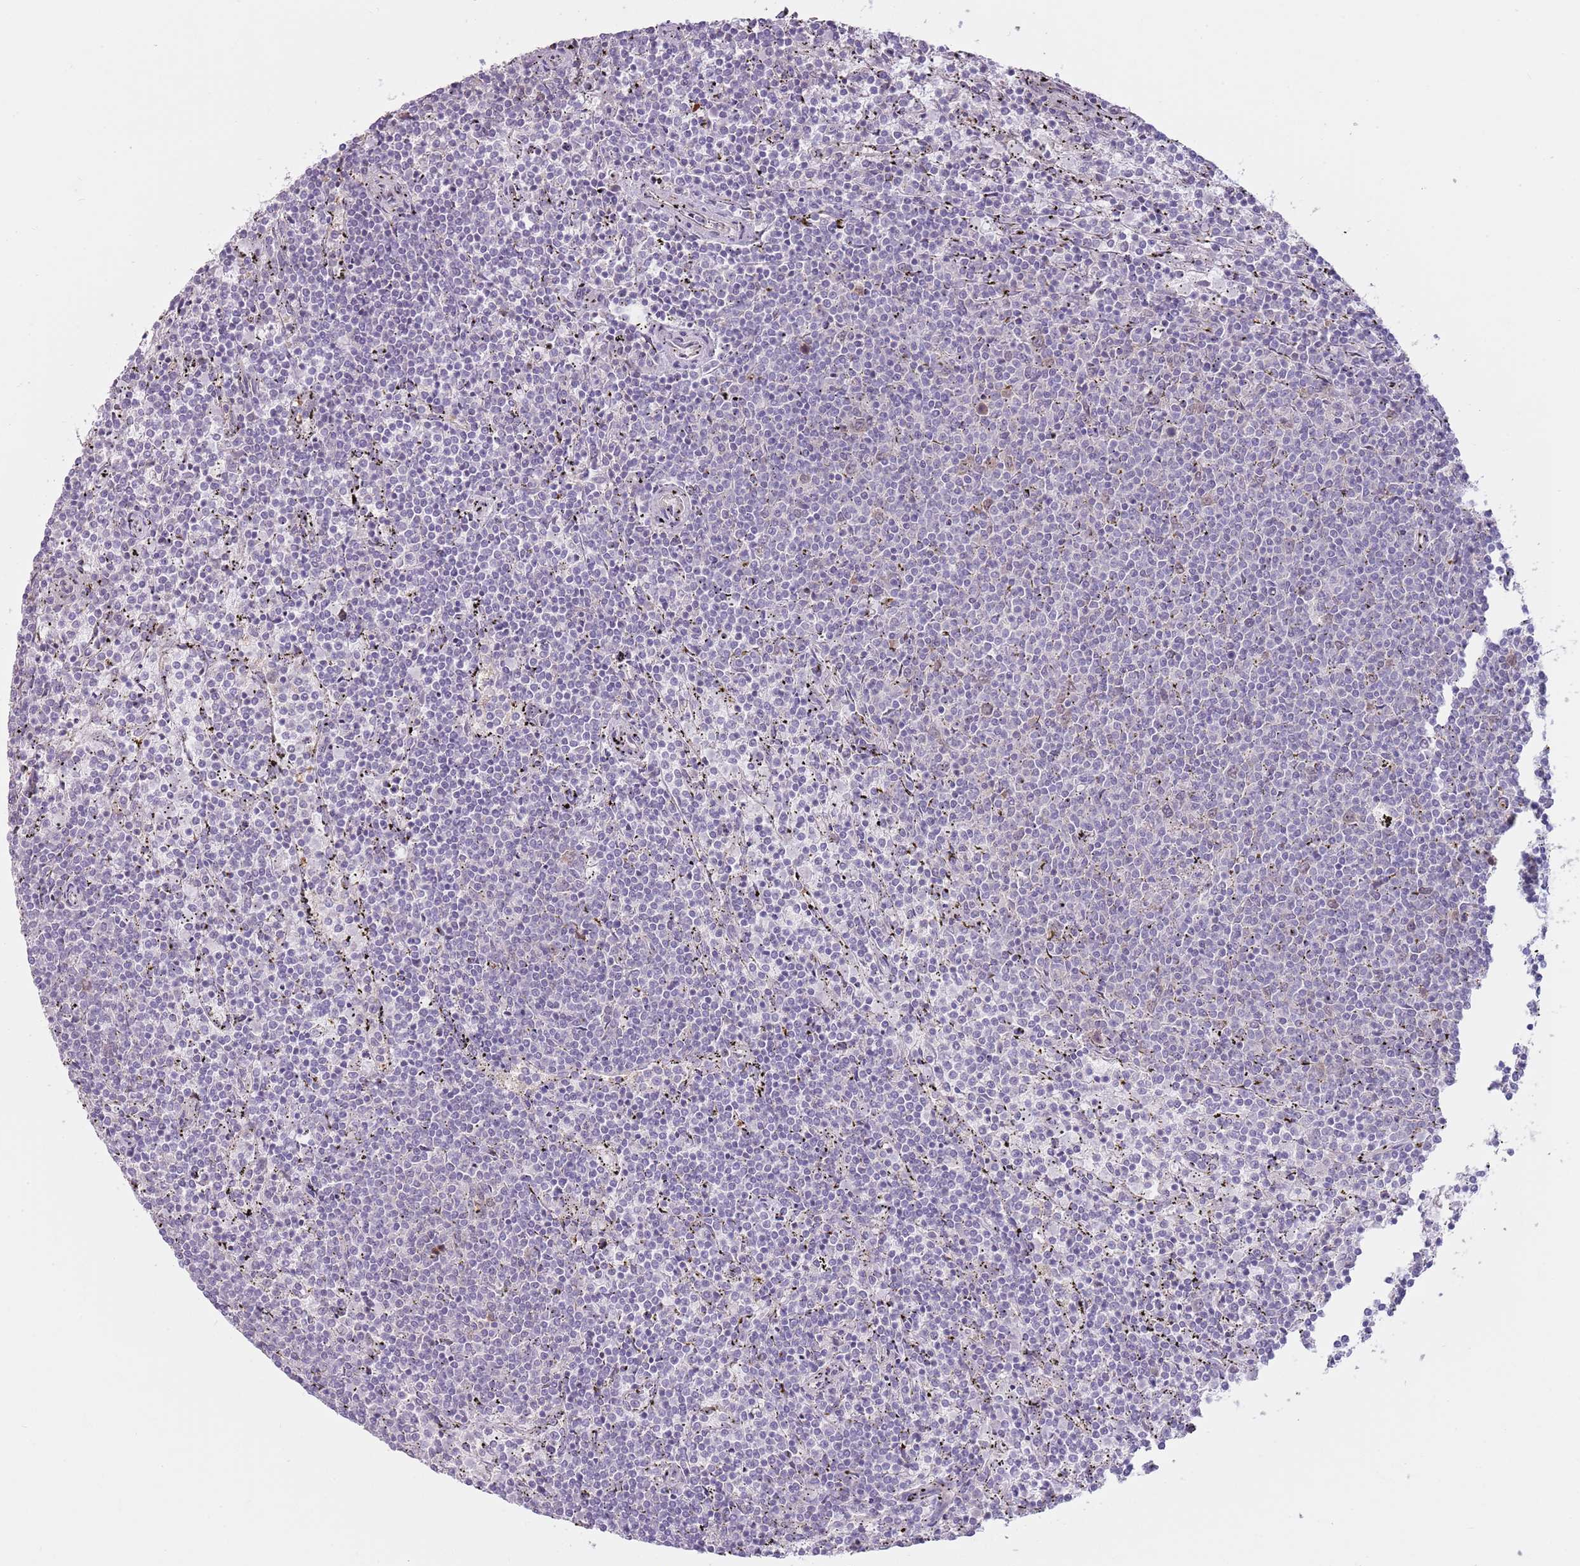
{"staining": {"intensity": "negative", "quantity": "none", "location": "none"}, "tissue": "lymphoma", "cell_type": "Tumor cells", "image_type": "cancer", "snomed": [{"axis": "morphology", "description": "Malignant lymphoma, non-Hodgkin's type, Low grade"}, {"axis": "topography", "description": "Spleen"}], "caption": "The histopathology image displays no staining of tumor cells in lymphoma.", "gene": "LDHD", "patient": {"sex": "female", "age": 50}}